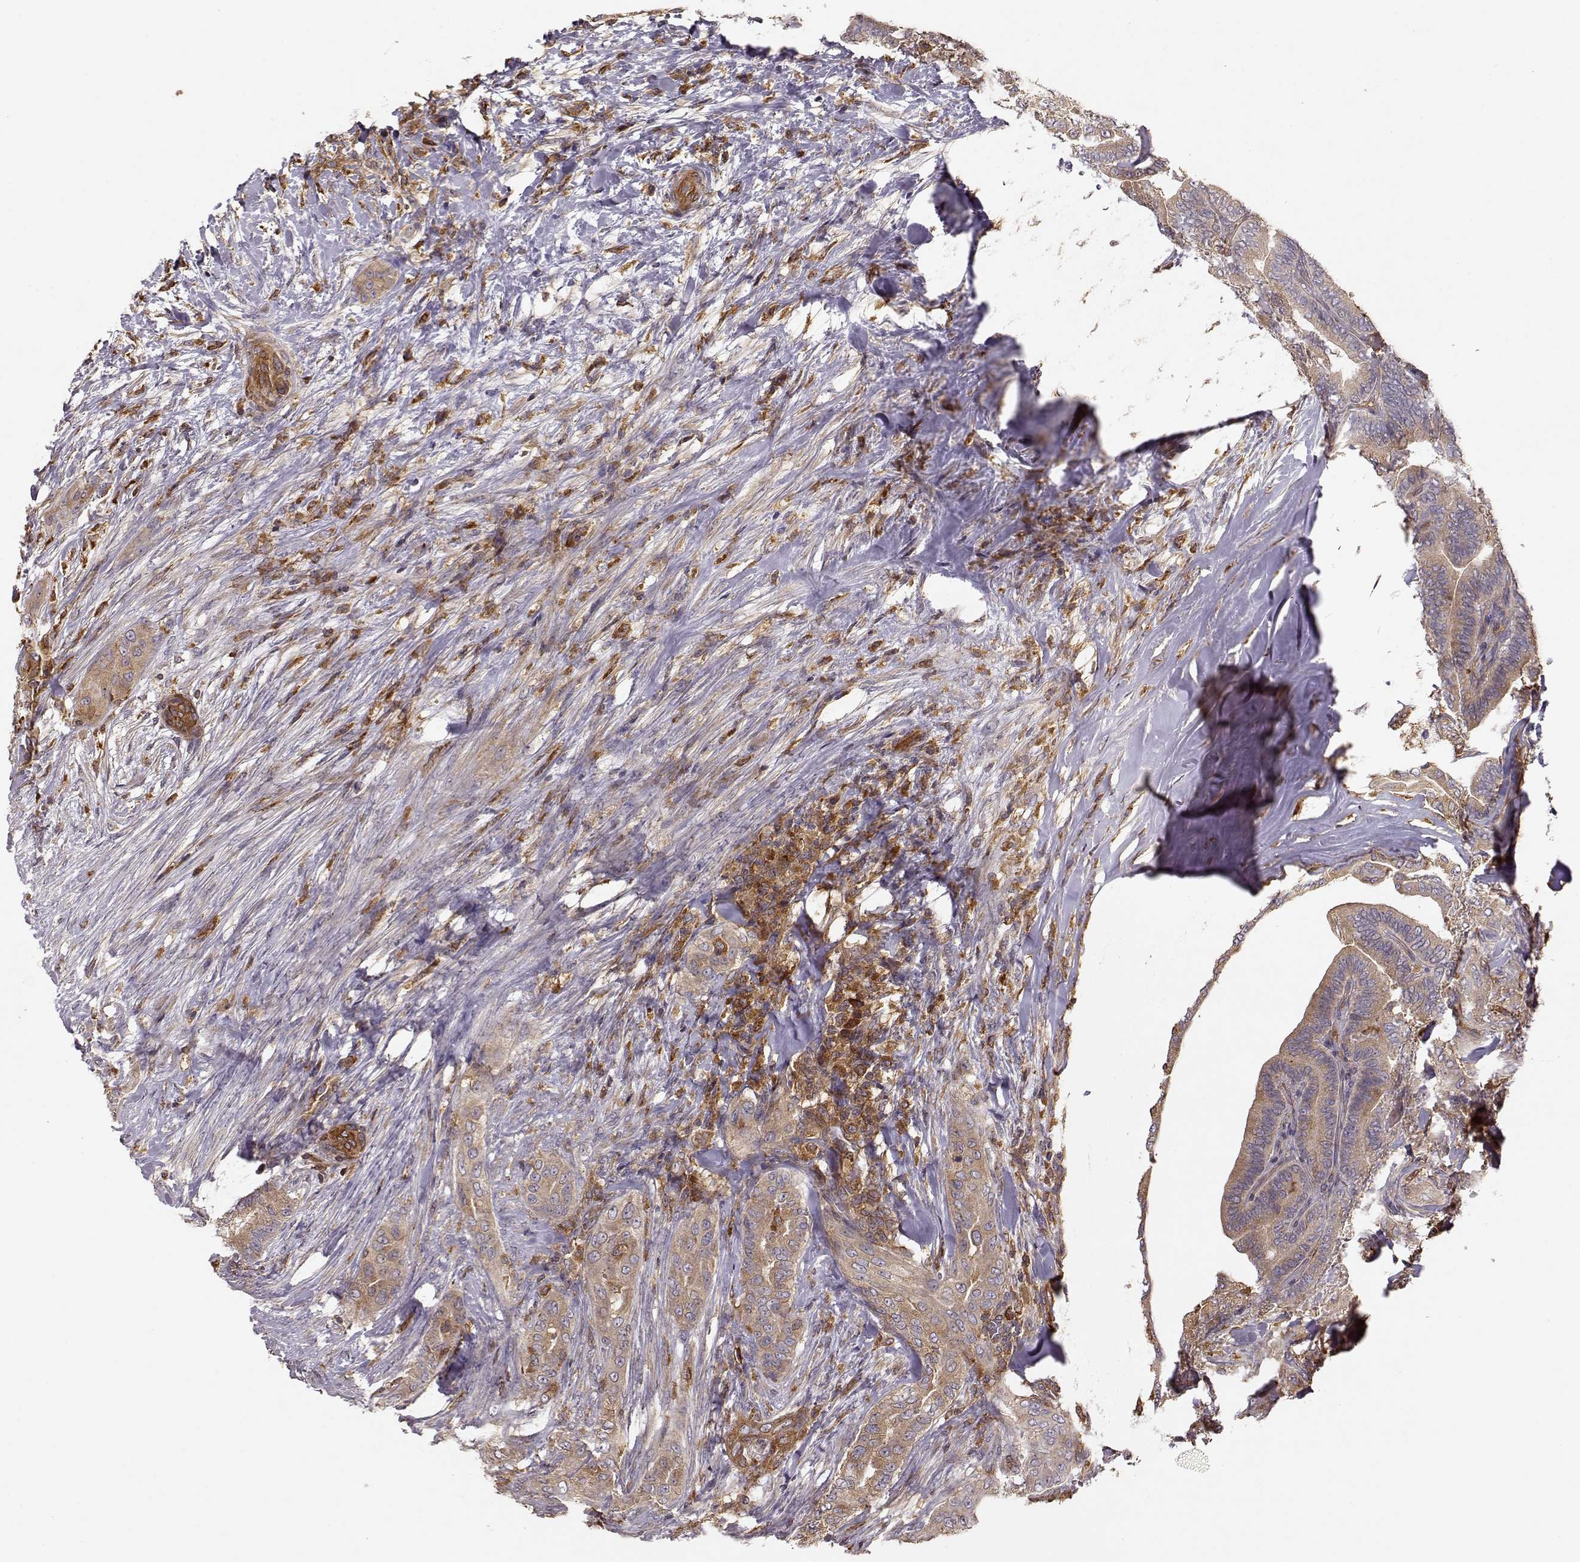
{"staining": {"intensity": "moderate", "quantity": ">75%", "location": "cytoplasmic/membranous"}, "tissue": "thyroid cancer", "cell_type": "Tumor cells", "image_type": "cancer", "snomed": [{"axis": "morphology", "description": "Papillary adenocarcinoma, NOS"}, {"axis": "topography", "description": "Thyroid gland"}], "caption": "This photomicrograph shows thyroid papillary adenocarcinoma stained with immunohistochemistry to label a protein in brown. The cytoplasmic/membranous of tumor cells show moderate positivity for the protein. Nuclei are counter-stained blue.", "gene": "ARHGEF2", "patient": {"sex": "male", "age": 61}}